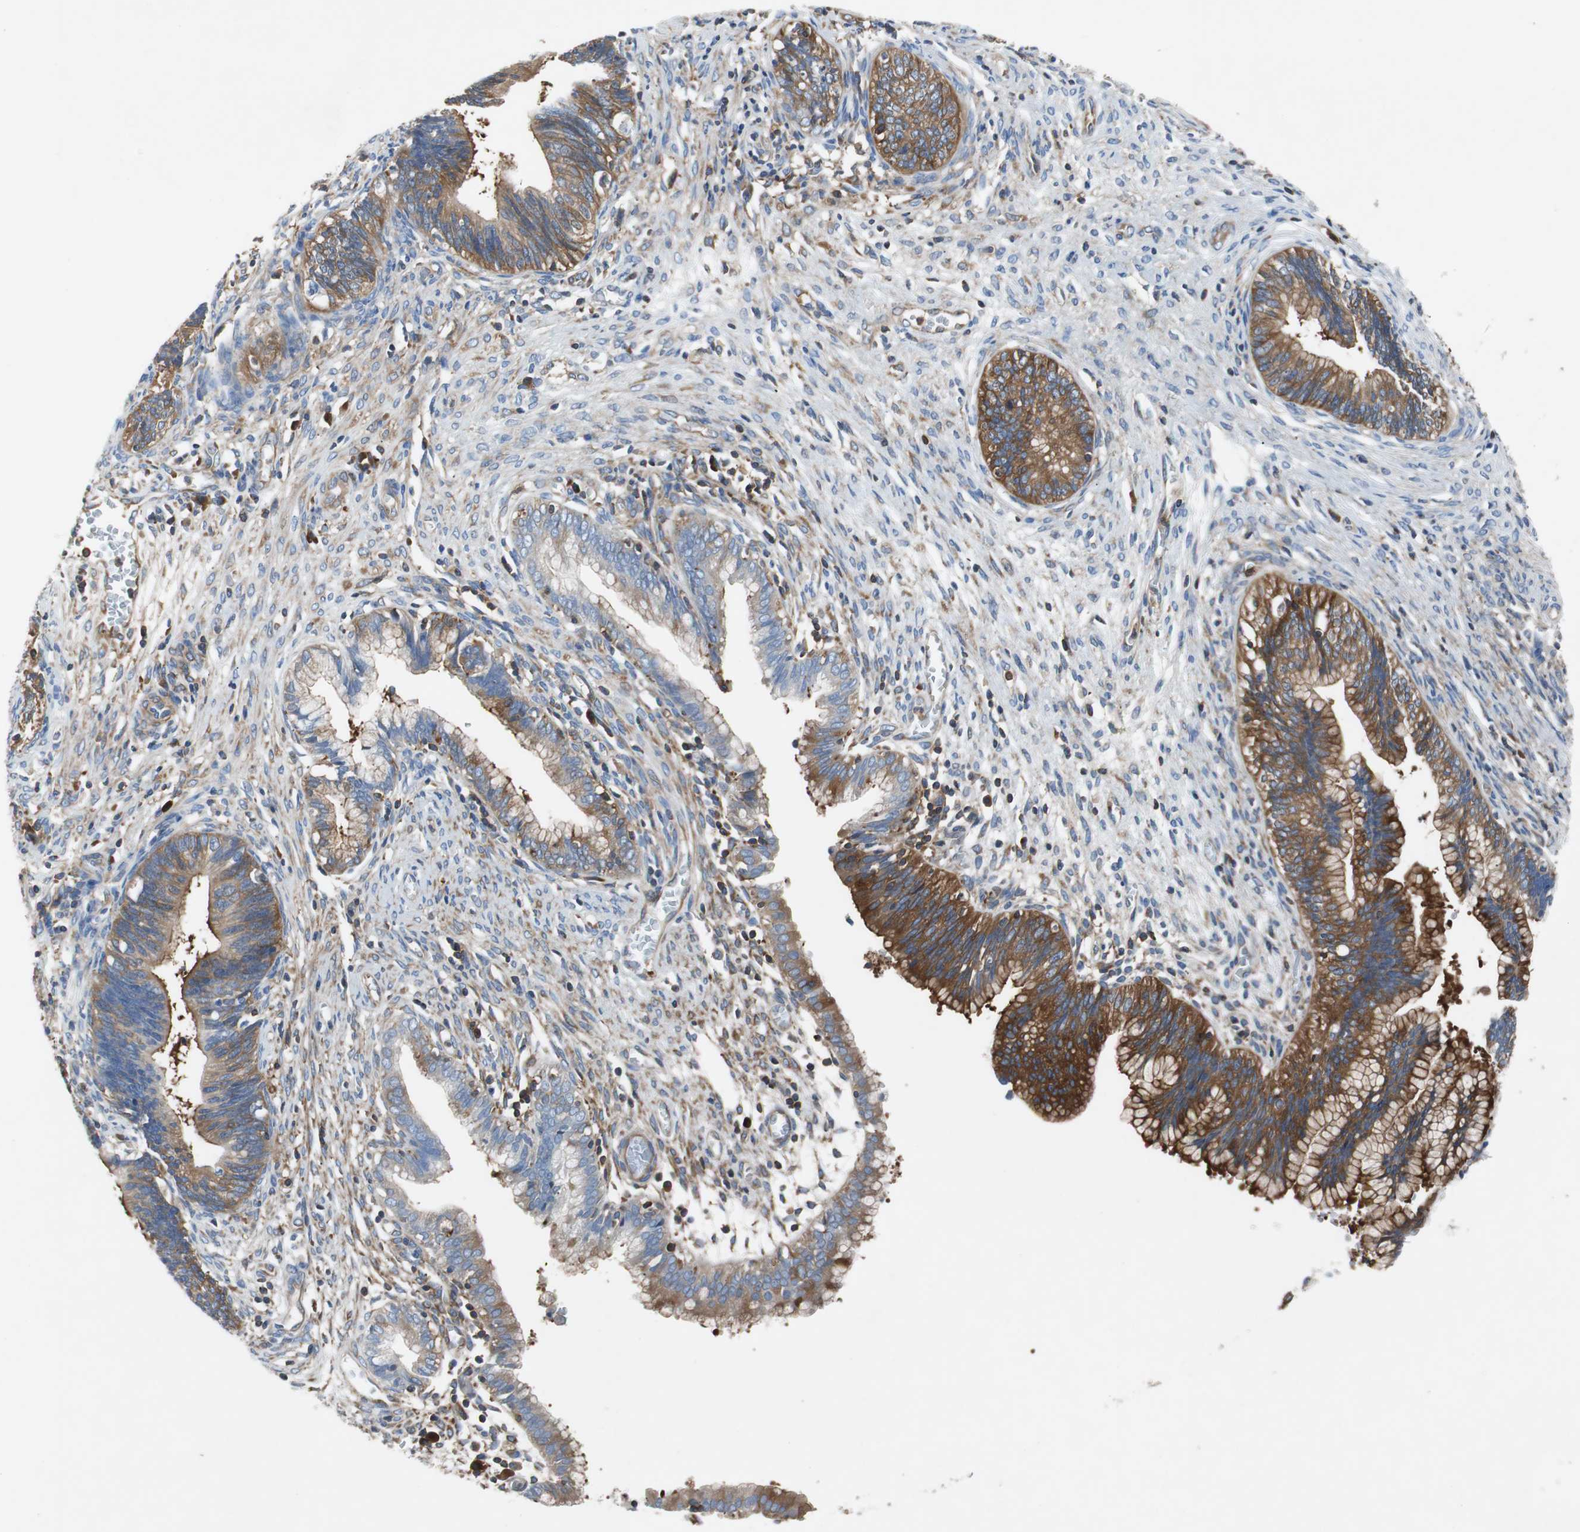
{"staining": {"intensity": "strong", "quantity": "25%-75%", "location": "cytoplasmic/membranous"}, "tissue": "cervical cancer", "cell_type": "Tumor cells", "image_type": "cancer", "snomed": [{"axis": "morphology", "description": "Adenocarcinoma, NOS"}, {"axis": "topography", "description": "Cervix"}], "caption": "High-magnification brightfield microscopy of cervical cancer stained with DAB (brown) and counterstained with hematoxylin (blue). tumor cells exhibit strong cytoplasmic/membranous expression is seen in approximately25%-75% of cells. (IHC, brightfield microscopy, high magnification).", "gene": "GYS1", "patient": {"sex": "female", "age": 44}}